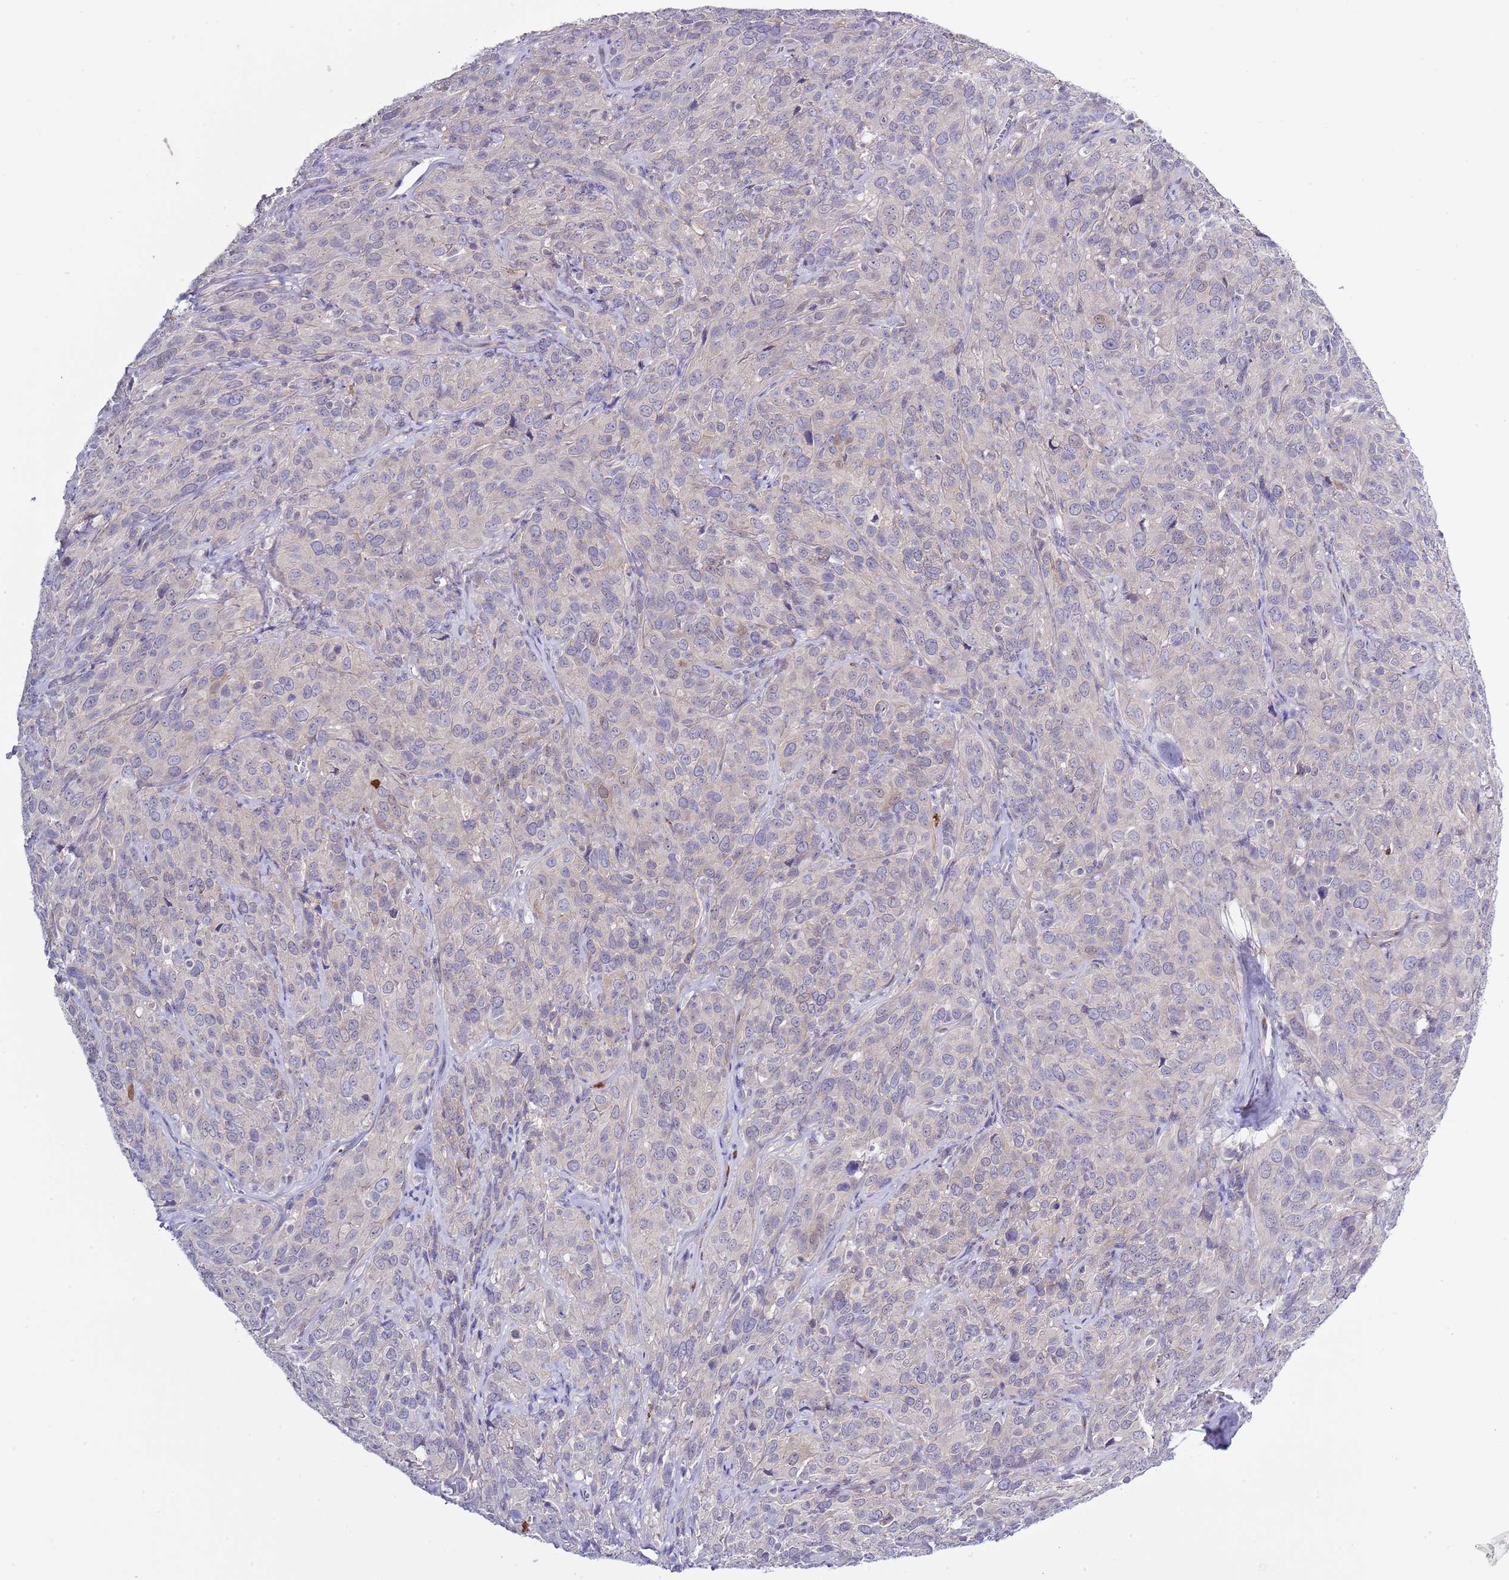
{"staining": {"intensity": "negative", "quantity": "none", "location": "none"}, "tissue": "cervical cancer", "cell_type": "Tumor cells", "image_type": "cancer", "snomed": [{"axis": "morphology", "description": "Squamous cell carcinoma, NOS"}, {"axis": "topography", "description": "Cervix"}], "caption": "DAB (3,3'-diaminobenzidine) immunohistochemical staining of cervical cancer (squamous cell carcinoma) exhibits no significant staining in tumor cells.", "gene": "ZFP2", "patient": {"sex": "female", "age": 51}}